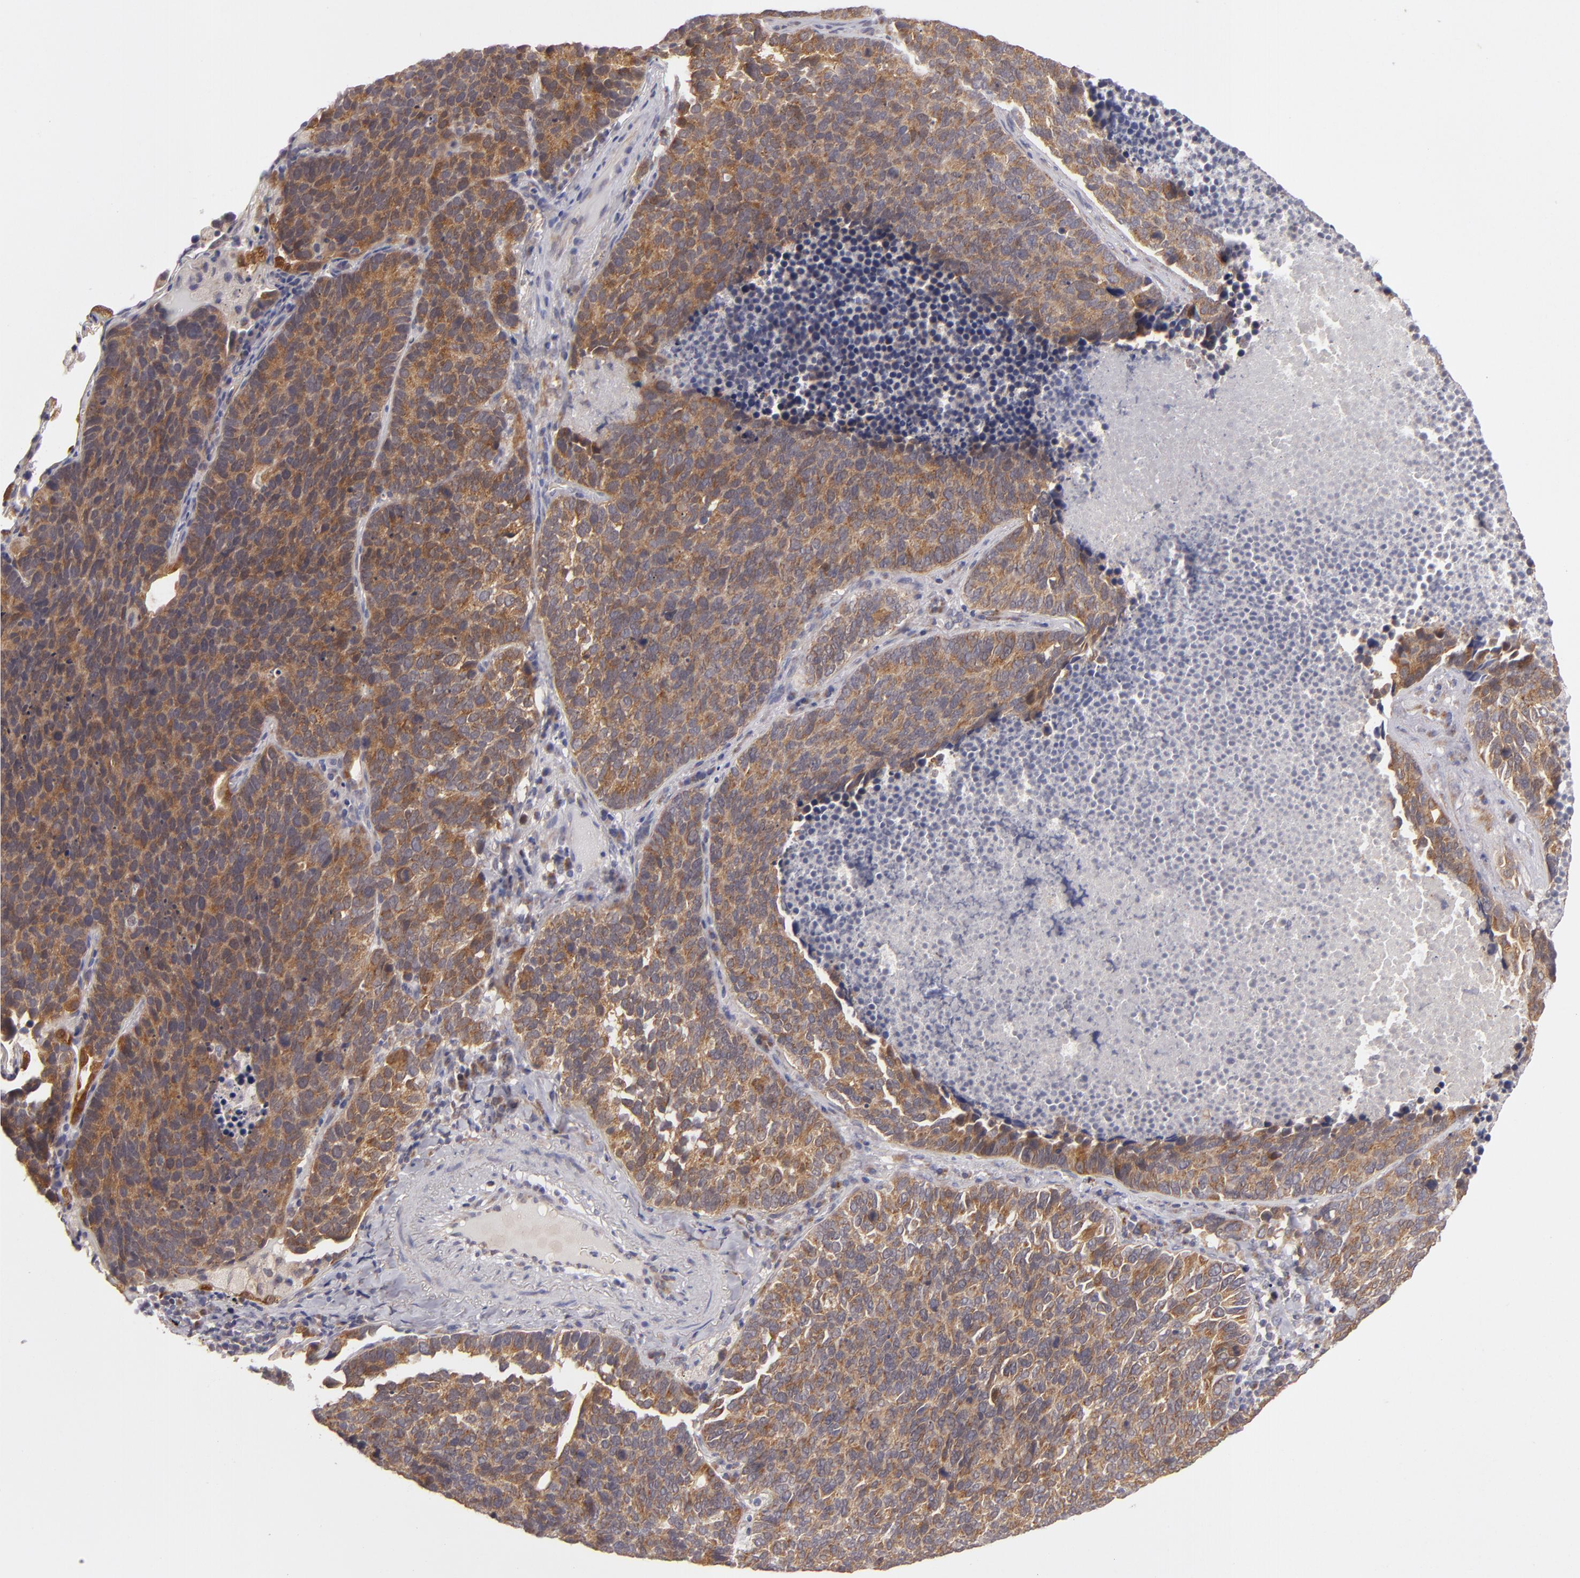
{"staining": {"intensity": "moderate", "quantity": ">75%", "location": "cytoplasmic/membranous"}, "tissue": "lung cancer", "cell_type": "Tumor cells", "image_type": "cancer", "snomed": [{"axis": "morphology", "description": "Neoplasm, malignant, NOS"}, {"axis": "topography", "description": "Lung"}], "caption": "Tumor cells reveal medium levels of moderate cytoplasmic/membranous staining in approximately >75% of cells in human lung neoplasm (malignant).", "gene": "SH2D4A", "patient": {"sex": "female", "age": 75}}